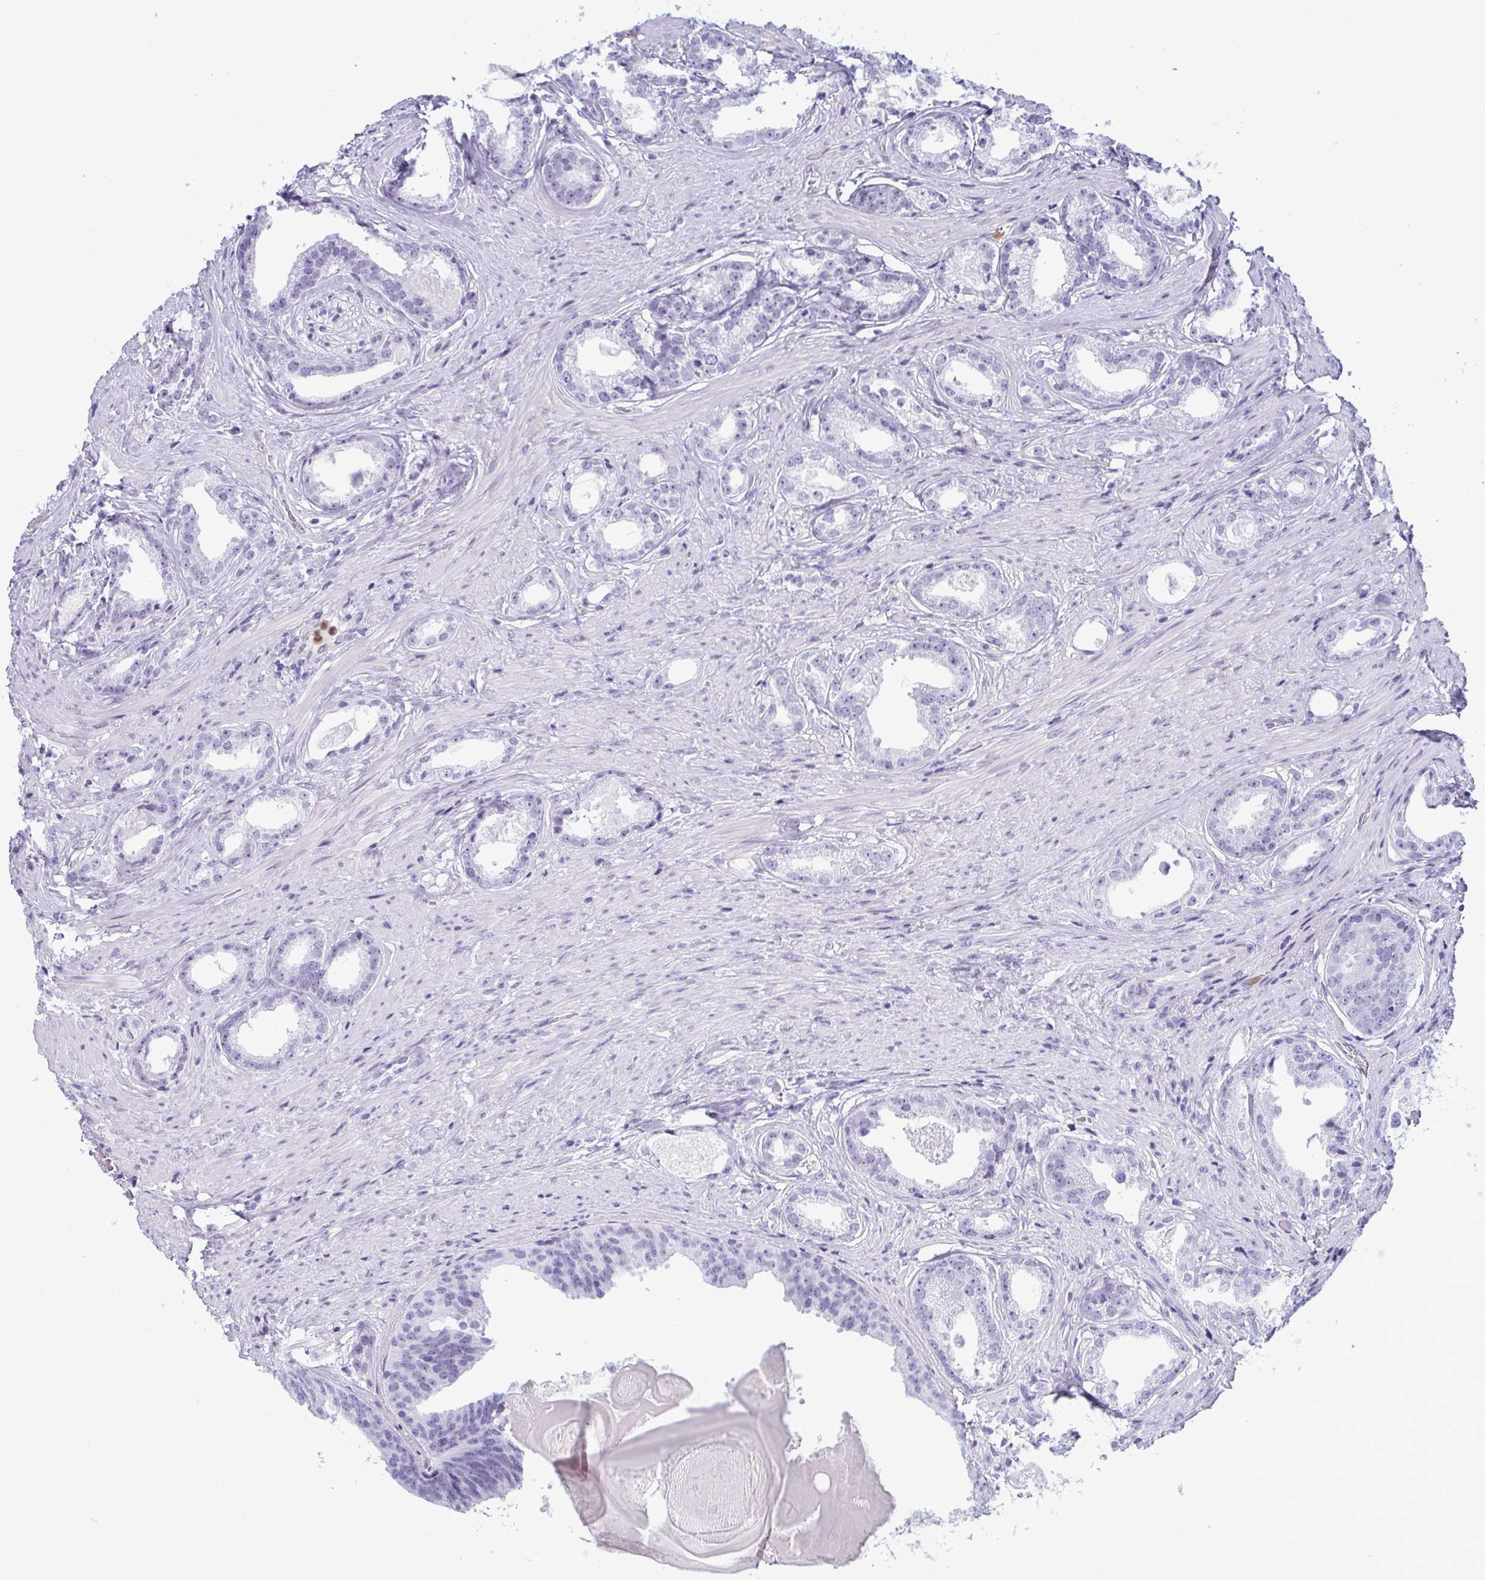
{"staining": {"intensity": "negative", "quantity": "none", "location": "none"}, "tissue": "prostate cancer", "cell_type": "Tumor cells", "image_type": "cancer", "snomed": [{"axis": "morphology", "description": "Adenocarcinoma, Low grade"}, {"axis": "topography", "description": "Prostate"}], "caption": "A histopathology image of prostate cancer stained for a protein shows no brown staining in tumor cells.", "gene": "CDA", "patient": {"sex": "male", "age": 65}}